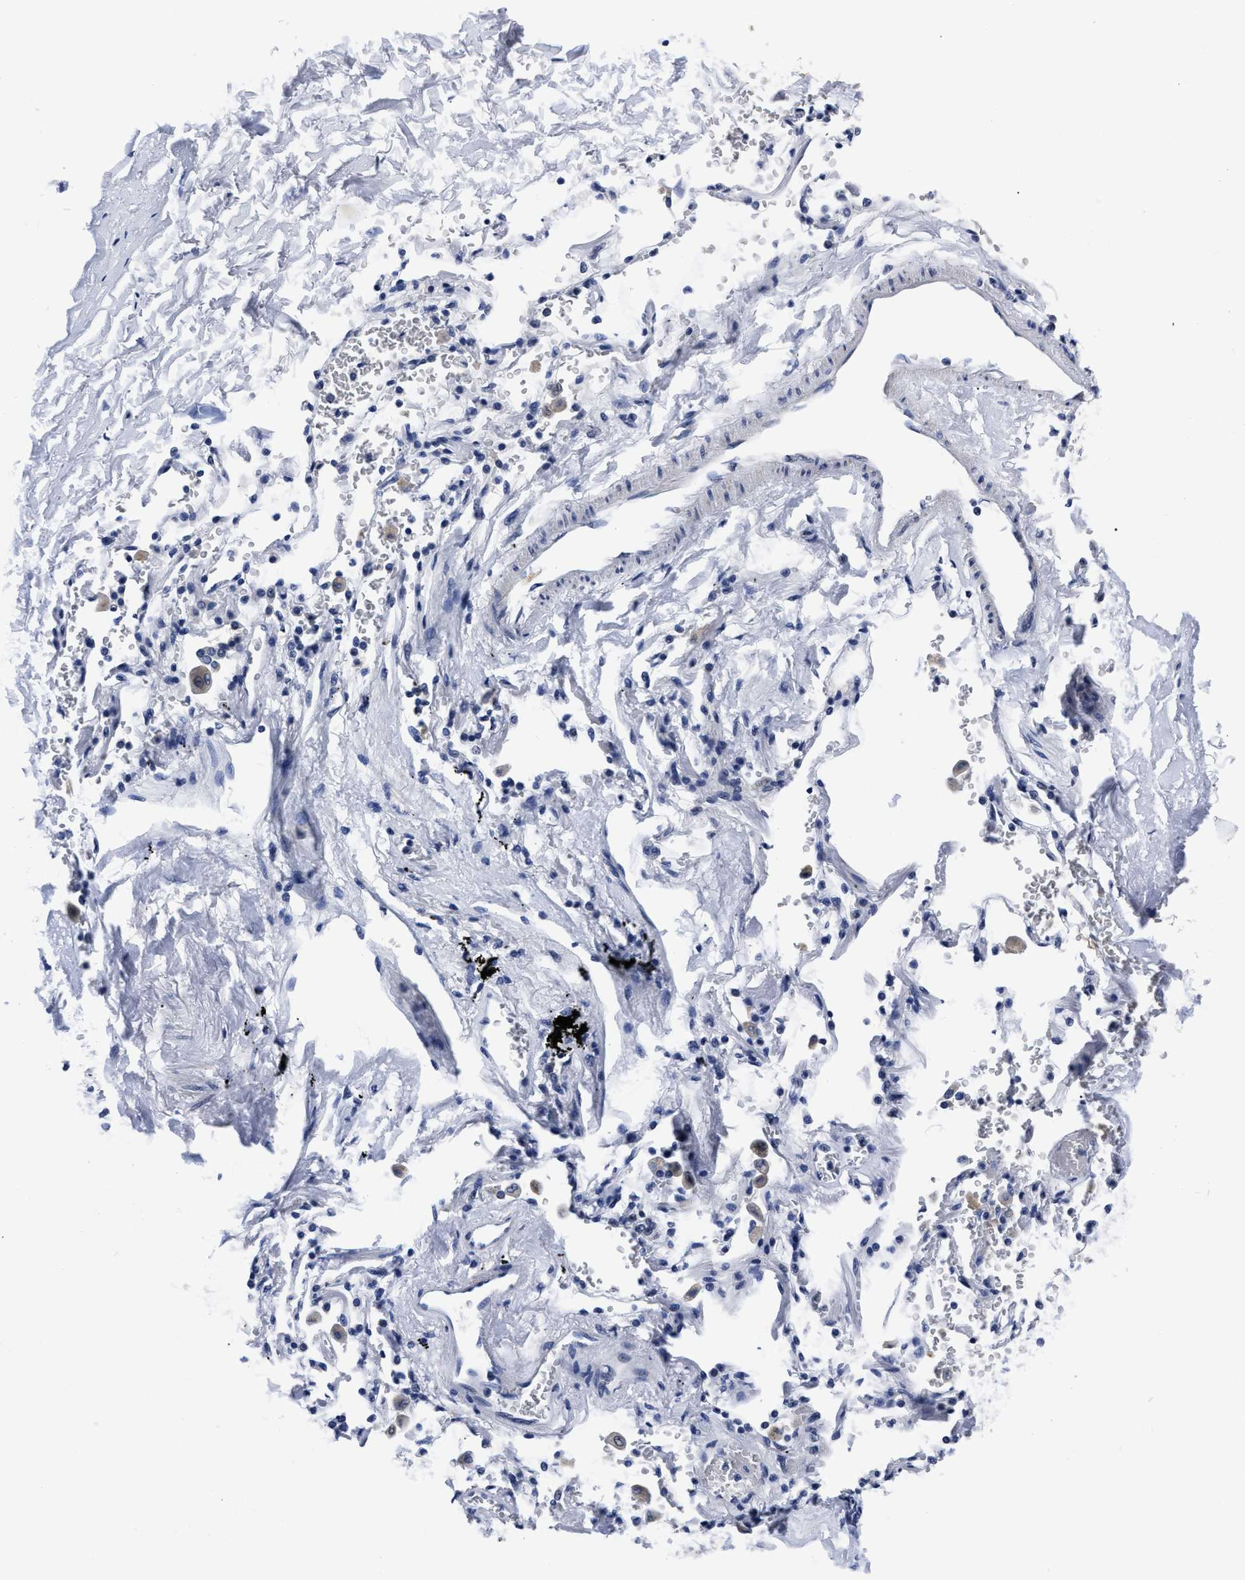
{"staining": {"intensity": "negative", "quantity": "none", "location": "none"}, "tissue": "adipose tissue", "cell_type": "Adipocytes", "image_type": "normal", "snomed": [{"axis": "morphology", "description": "Normal tissue, NOS"}, {"axis": "topography", "description": "Cartilage tissue"}, {"axis": "topography", "description": "Lung"}], "caption": "This is an immunohistochemistry photomicrograph of benign adipose tissue. There is no expression in adipocytes.", "gene": "MOV10L1", "patient": {"sex": "female", "age": 77}}